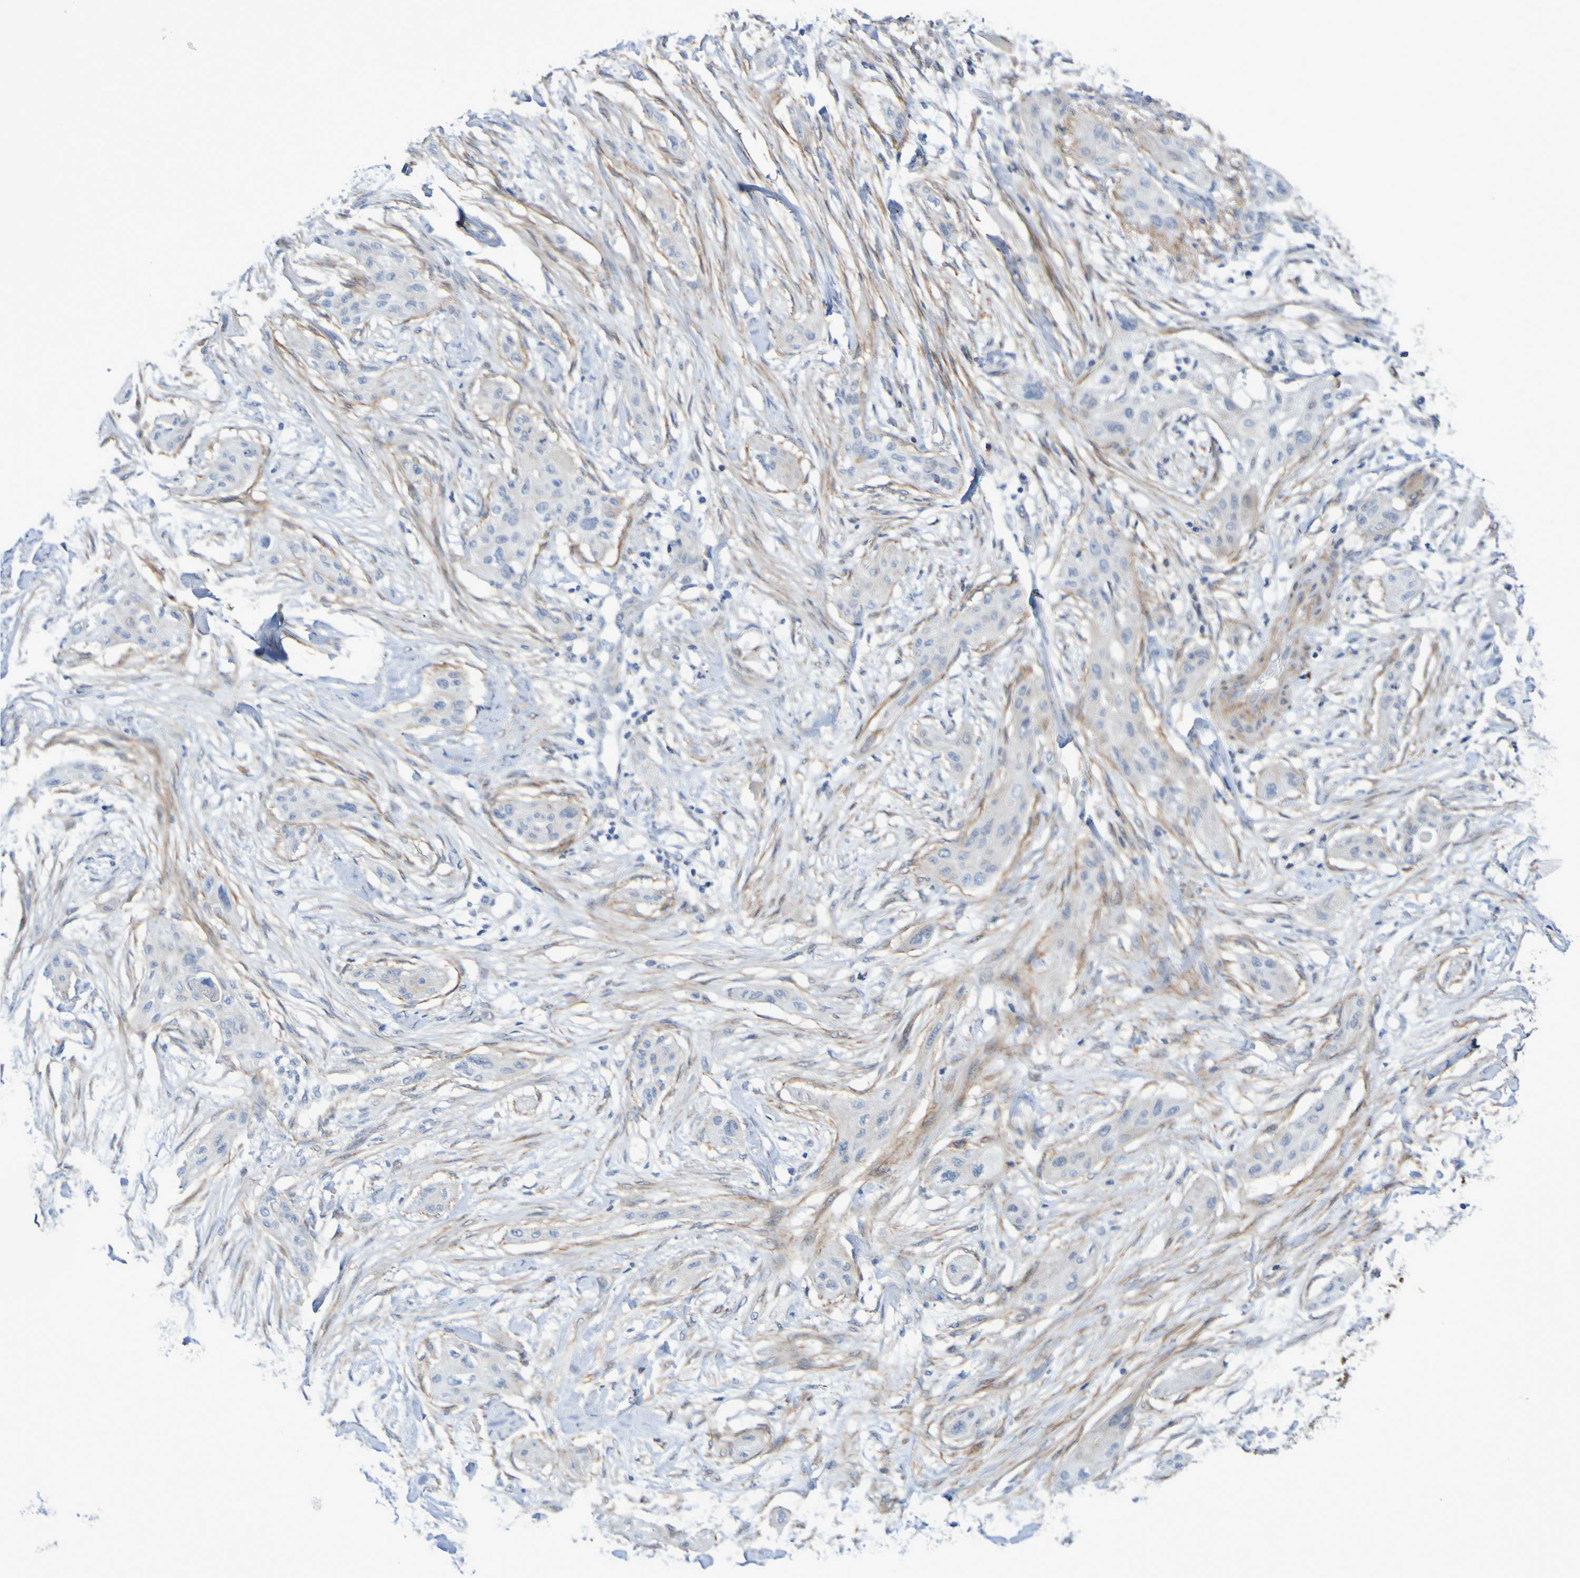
{"staining": {"intensity": "negative", "quantity": "none", "location": "none"}, "tissue": "lung cancer", "cell_type": "Tumor cells", "image_type": "cancer", "snomed": [{"axis": "morphology", "description": "Squamous cell carcinoma, NOS"}, {"axis": "topography", "description": "Lung"}], "caption": "Immunohistochemistry of lung squamous cell carcinoma reveals no positivity in tumor cells.", "gene": "LPP", "patient": {"sex": "female", "age": 47}}